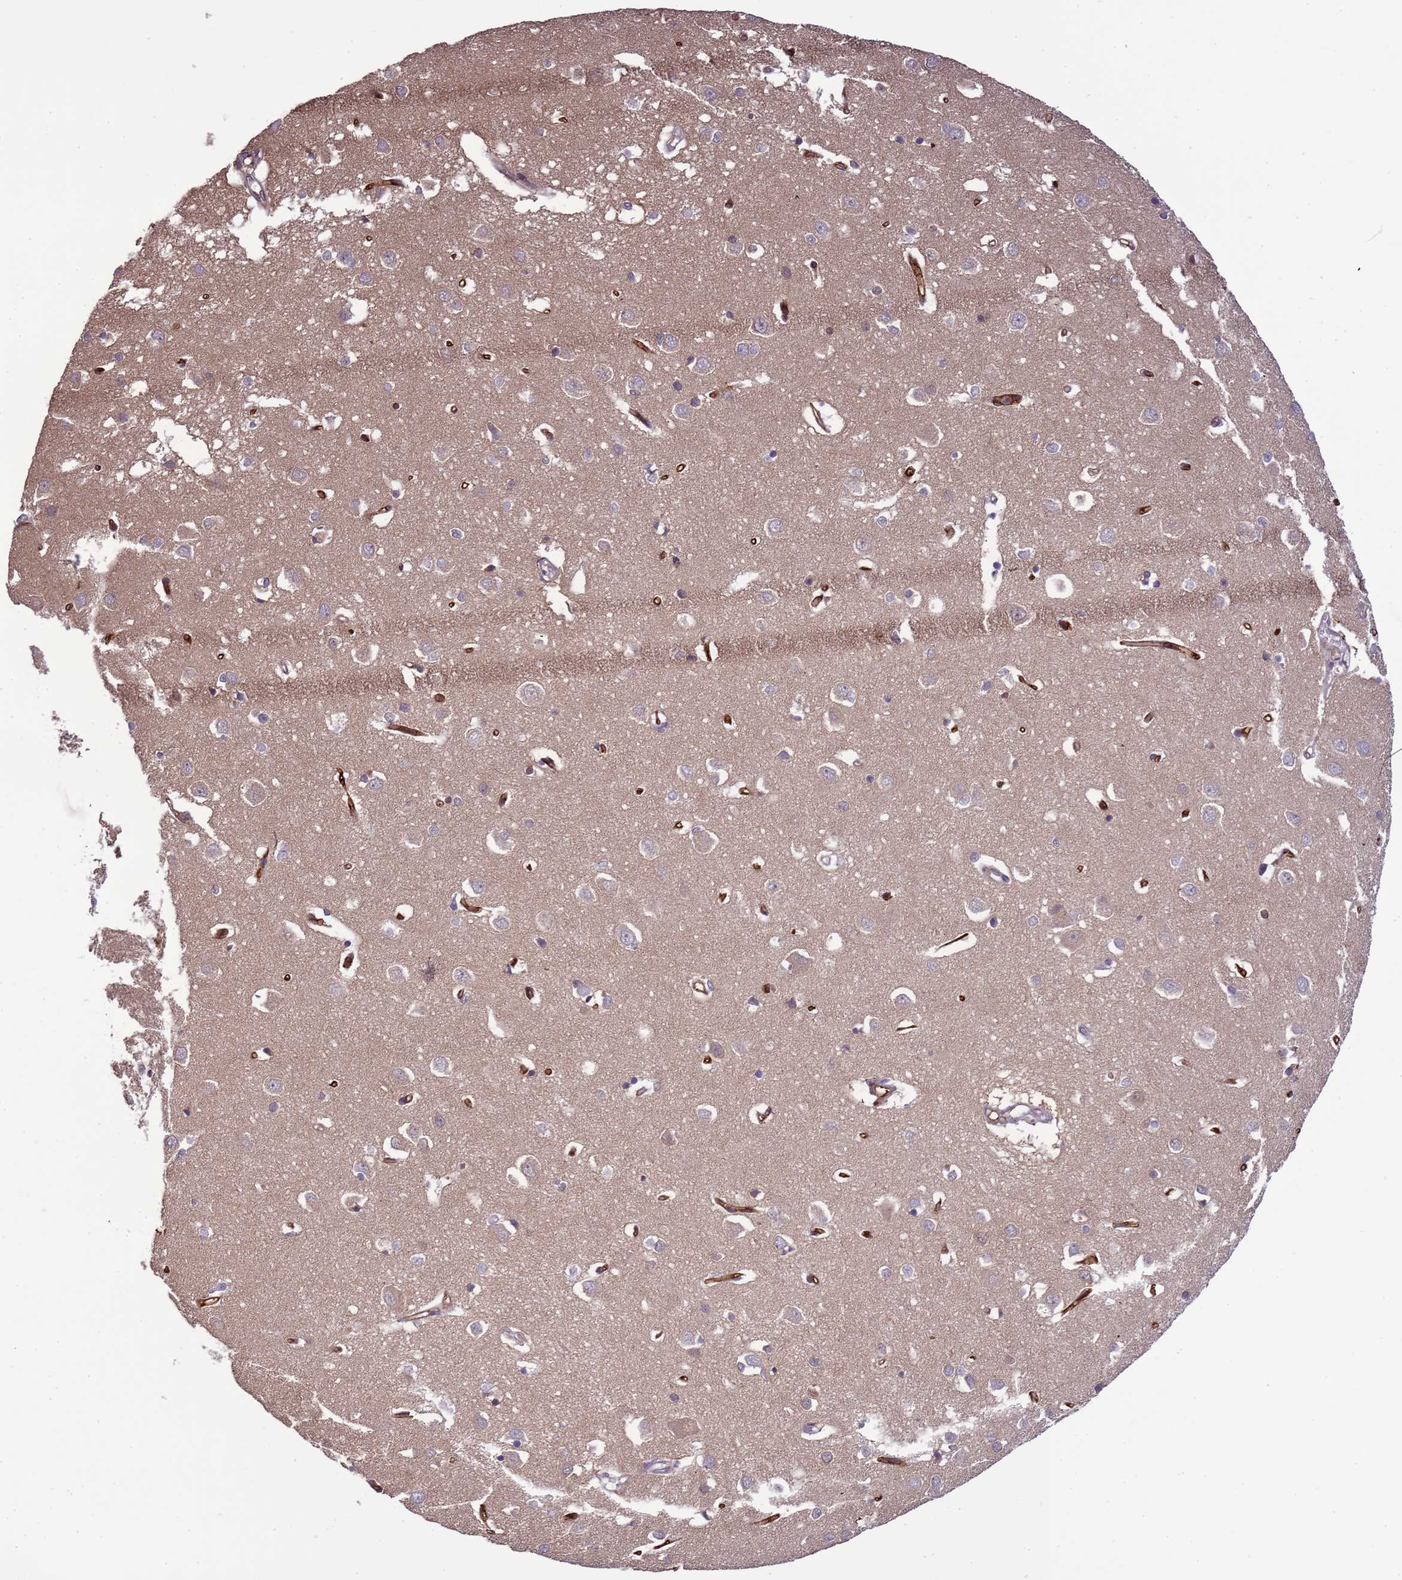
{"staining": {"intensity": "strong", "quantity": ">75%", "location": "cytoplasmic/membranous"}, "tissue": "cerebral cortex", "cell_type": "Endothelial cells", "image_type": "normal", "snomed": [{"axis": "morphology", "description": "Normal tissue, NOS"}, {"axis": "topography", "description": "Cerebral cortex"}], "caption": "An immunohistochemistry (IHC) photomicrograph of benign tissue is shown. Protein staining in brown labels strong cytoplasmic/membranous positivity in cerebral cortex within endothelial cells. (Brightfield microscopy of DAB IHC at high magnification).", "gene": "ZBTB5", "patient": {"sex": "female", "age": 64}}